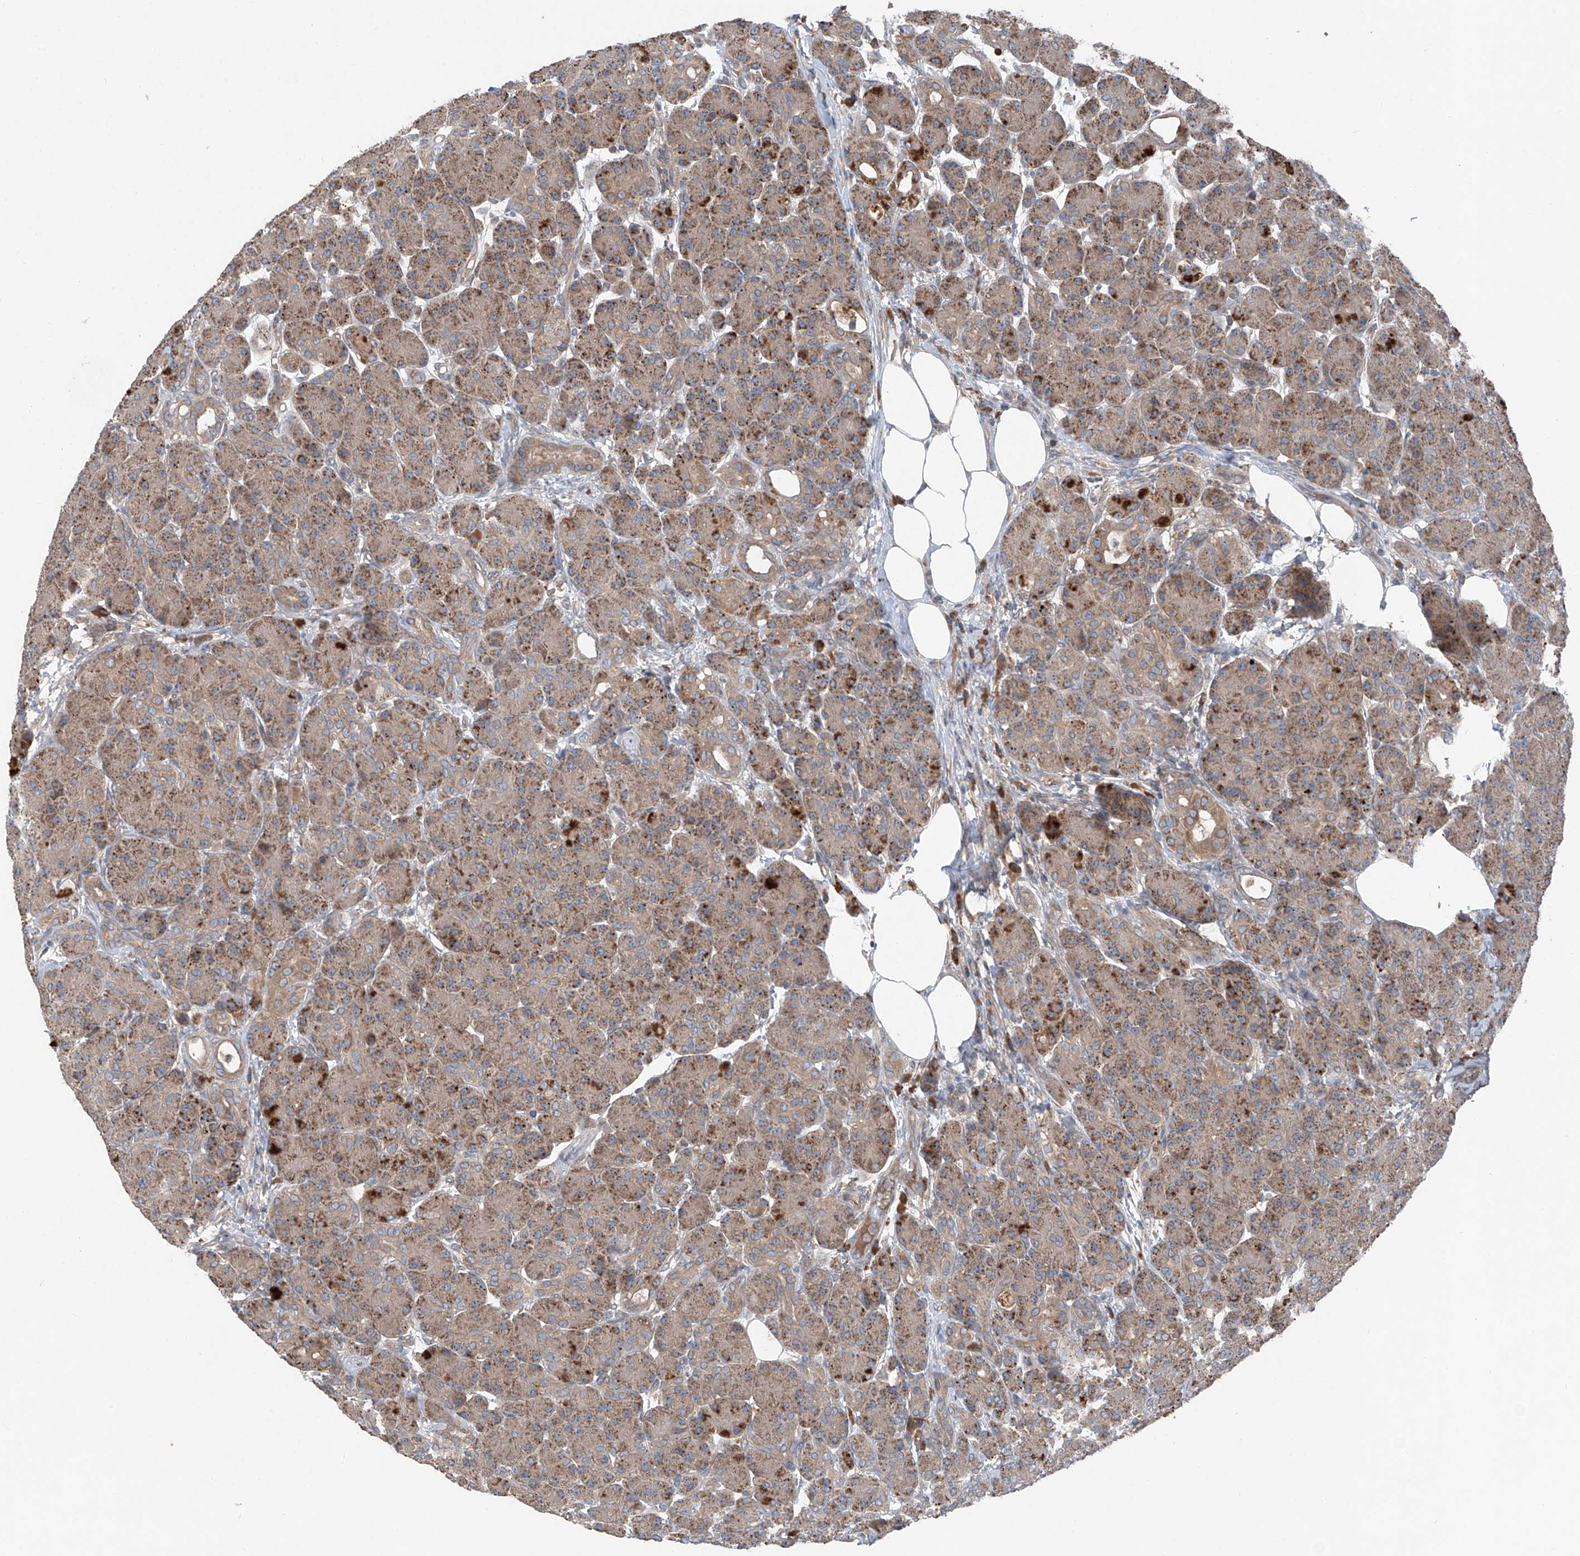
{"staining": {"intensity": "moderate", "quantity": ">75%", "location": "cytoplasmic/membranous"}, "tissue": "pancreas", "cell_type": "Exocrine glandular cells", "image_type": "normal", "snomed": [{"axis": "morphology", "description": "Normal tissue, NOS"}, {"axis": "topography", "description": "Pancreas"}], "caption": "IHC photomicrograph of unremarkable pancreas: pancreas stained using immunohistochemistry (IHC) exhibits medium levels of moderate protein expression localized specifically in the cytoplasmic/membranous of exocrine glandular cells, appearing as a cytoplasmic/membranous brown color.", "gene": "FOXRED2", "patient": {"sex": "male", "age": 63}}